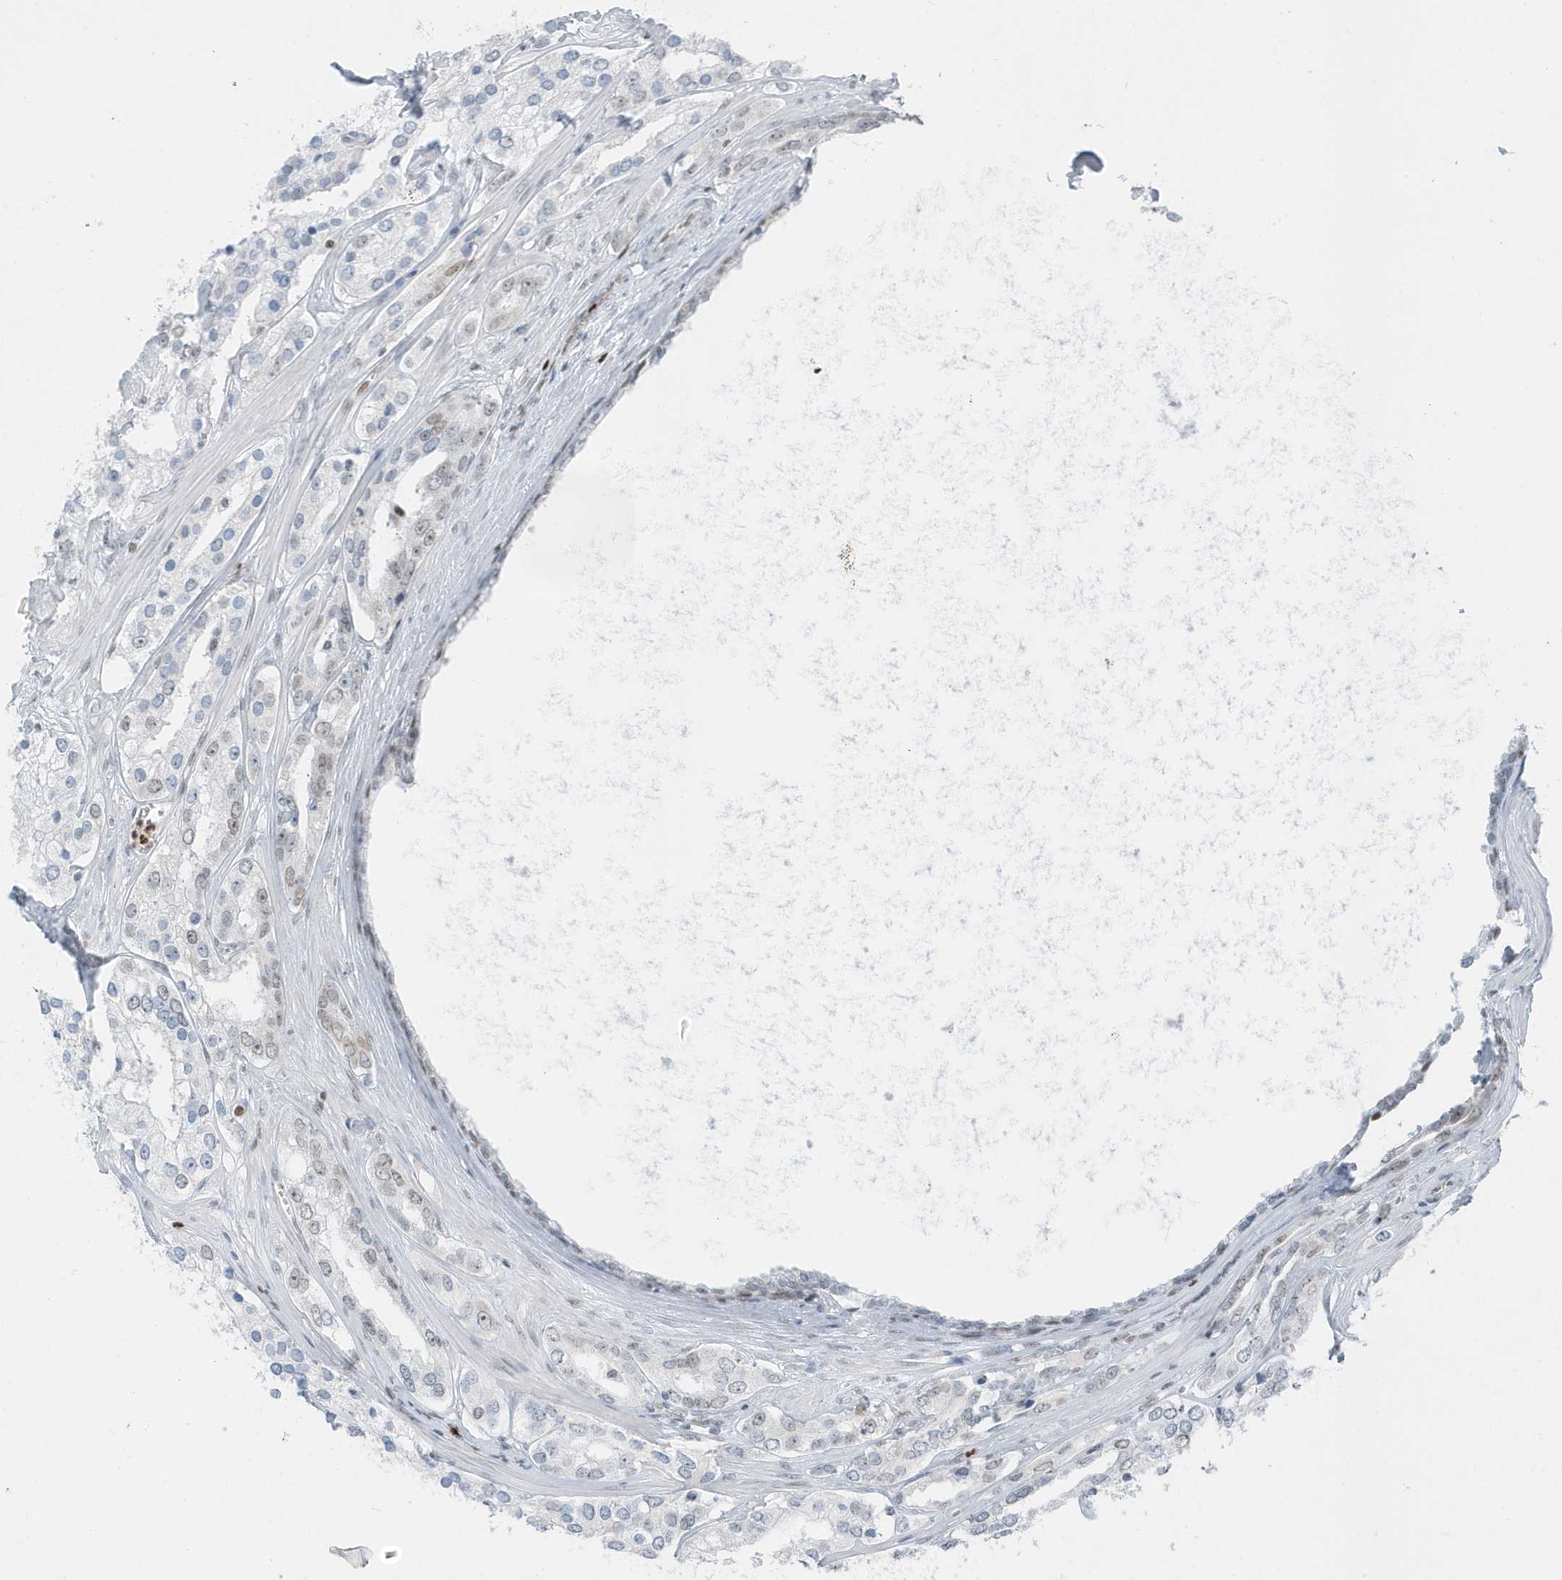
{"staining": {"intensity": "weak", "quantity": "<25%", "location": "nuclear"}, "tissue": "prostate cancer", "cell_type": "Tumor cells", "image_type": "cancer", "snomed": [{"axis": "morphology", "description": "Adenocarcinoma, High grade"}, {"axis": "topography", "description": "Prostate"}], "caption": "IHC photomicrograph of human high-grade adenocarcinoma (prostate) stained for a protein (brown), which exhibits no positivity in tumor cells.", "gene": "SMIM34", "patient": {"sex": "male", "age": 66}}